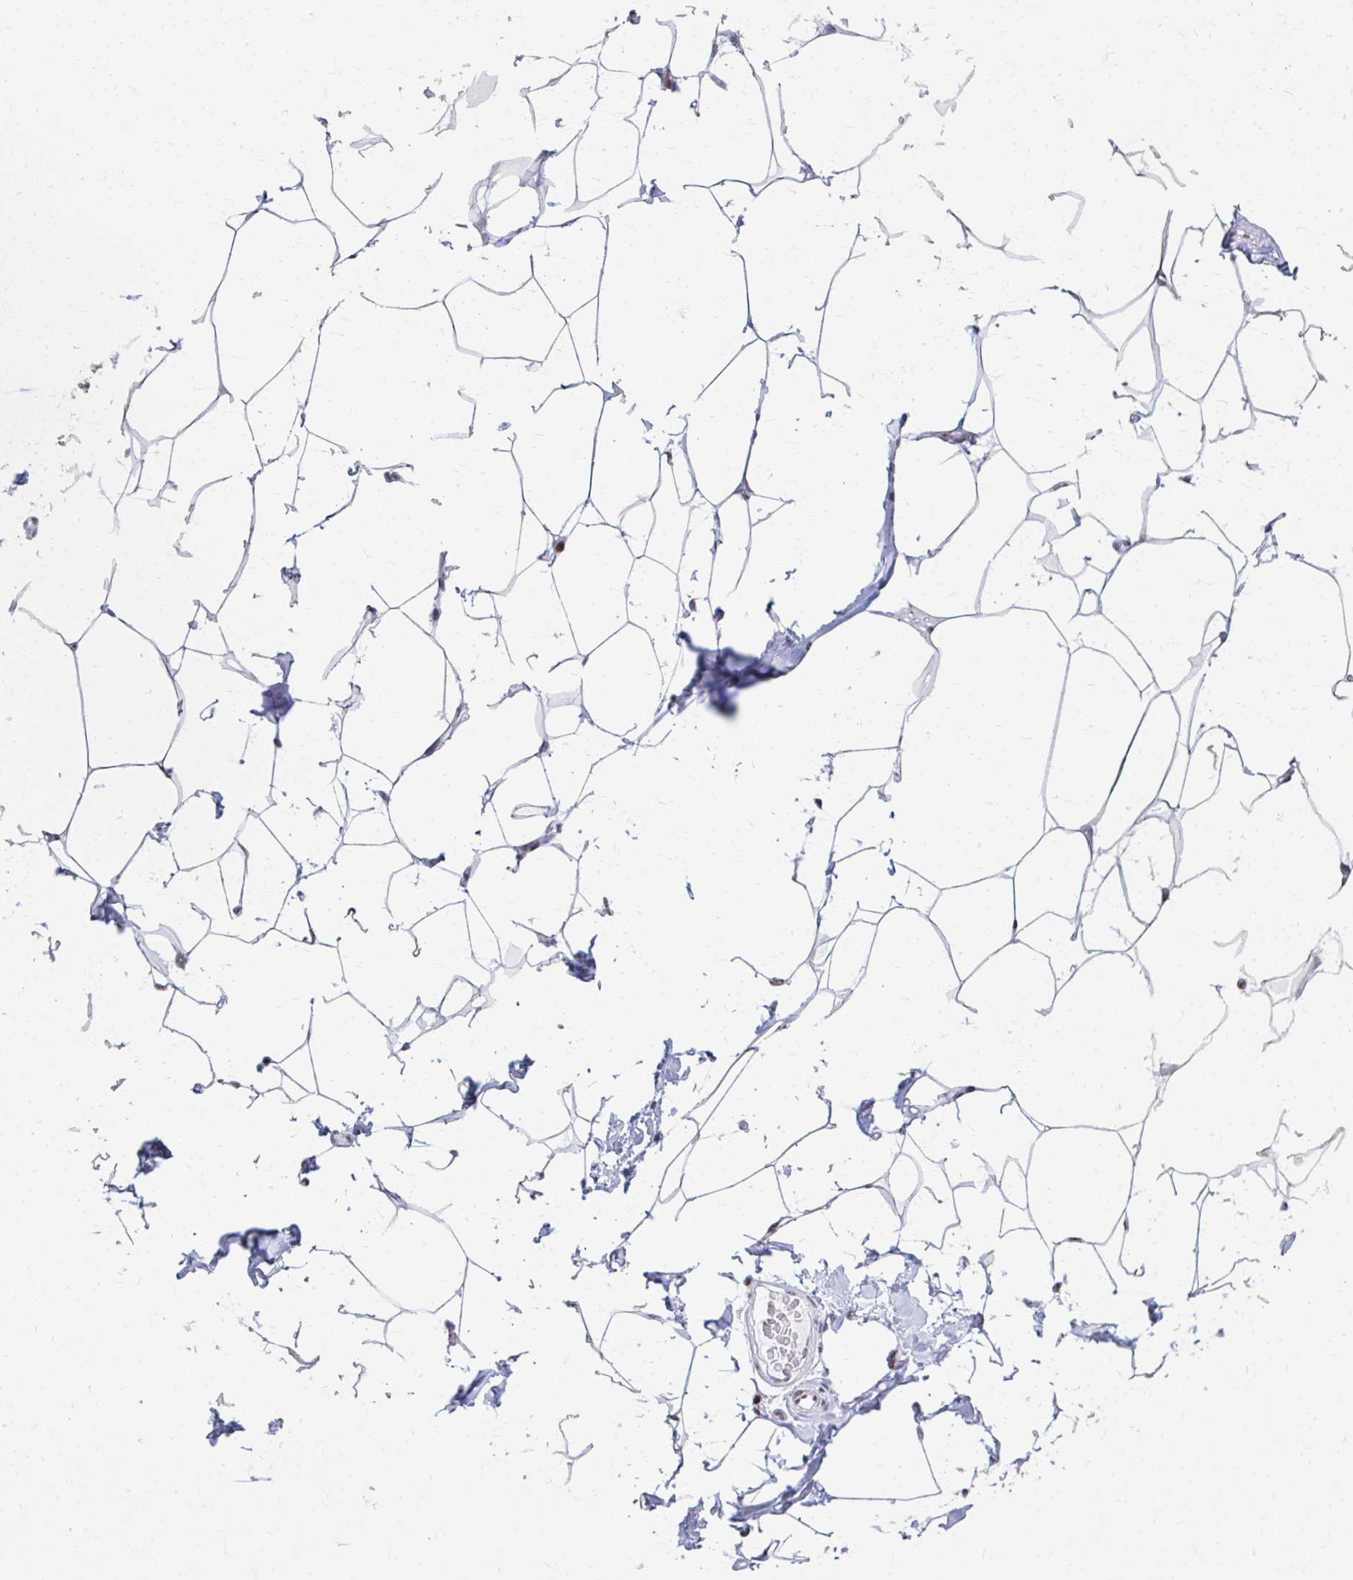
{"staining": {"intensity": "negative", "quantity": "none", "location": "none"}, "tissue": "breast", "cell_type": "Adipocytes", "image_type": "normal", "snomed": [{"axis": "morphology", "description": "Normal tissue, NOS"}, {"axis": "topography", "description": "Breast"}], "caption": "Immunohistochemical staining of unremarkable human breast shows no significant staining in adipocytes. (DAB (3,3'-diaminobenzidine) immunohistochemistry (IHC) with hematoxylin counter stain).", "gene": "AP5M1", "patient": {"sex": "female", "age": 32}}